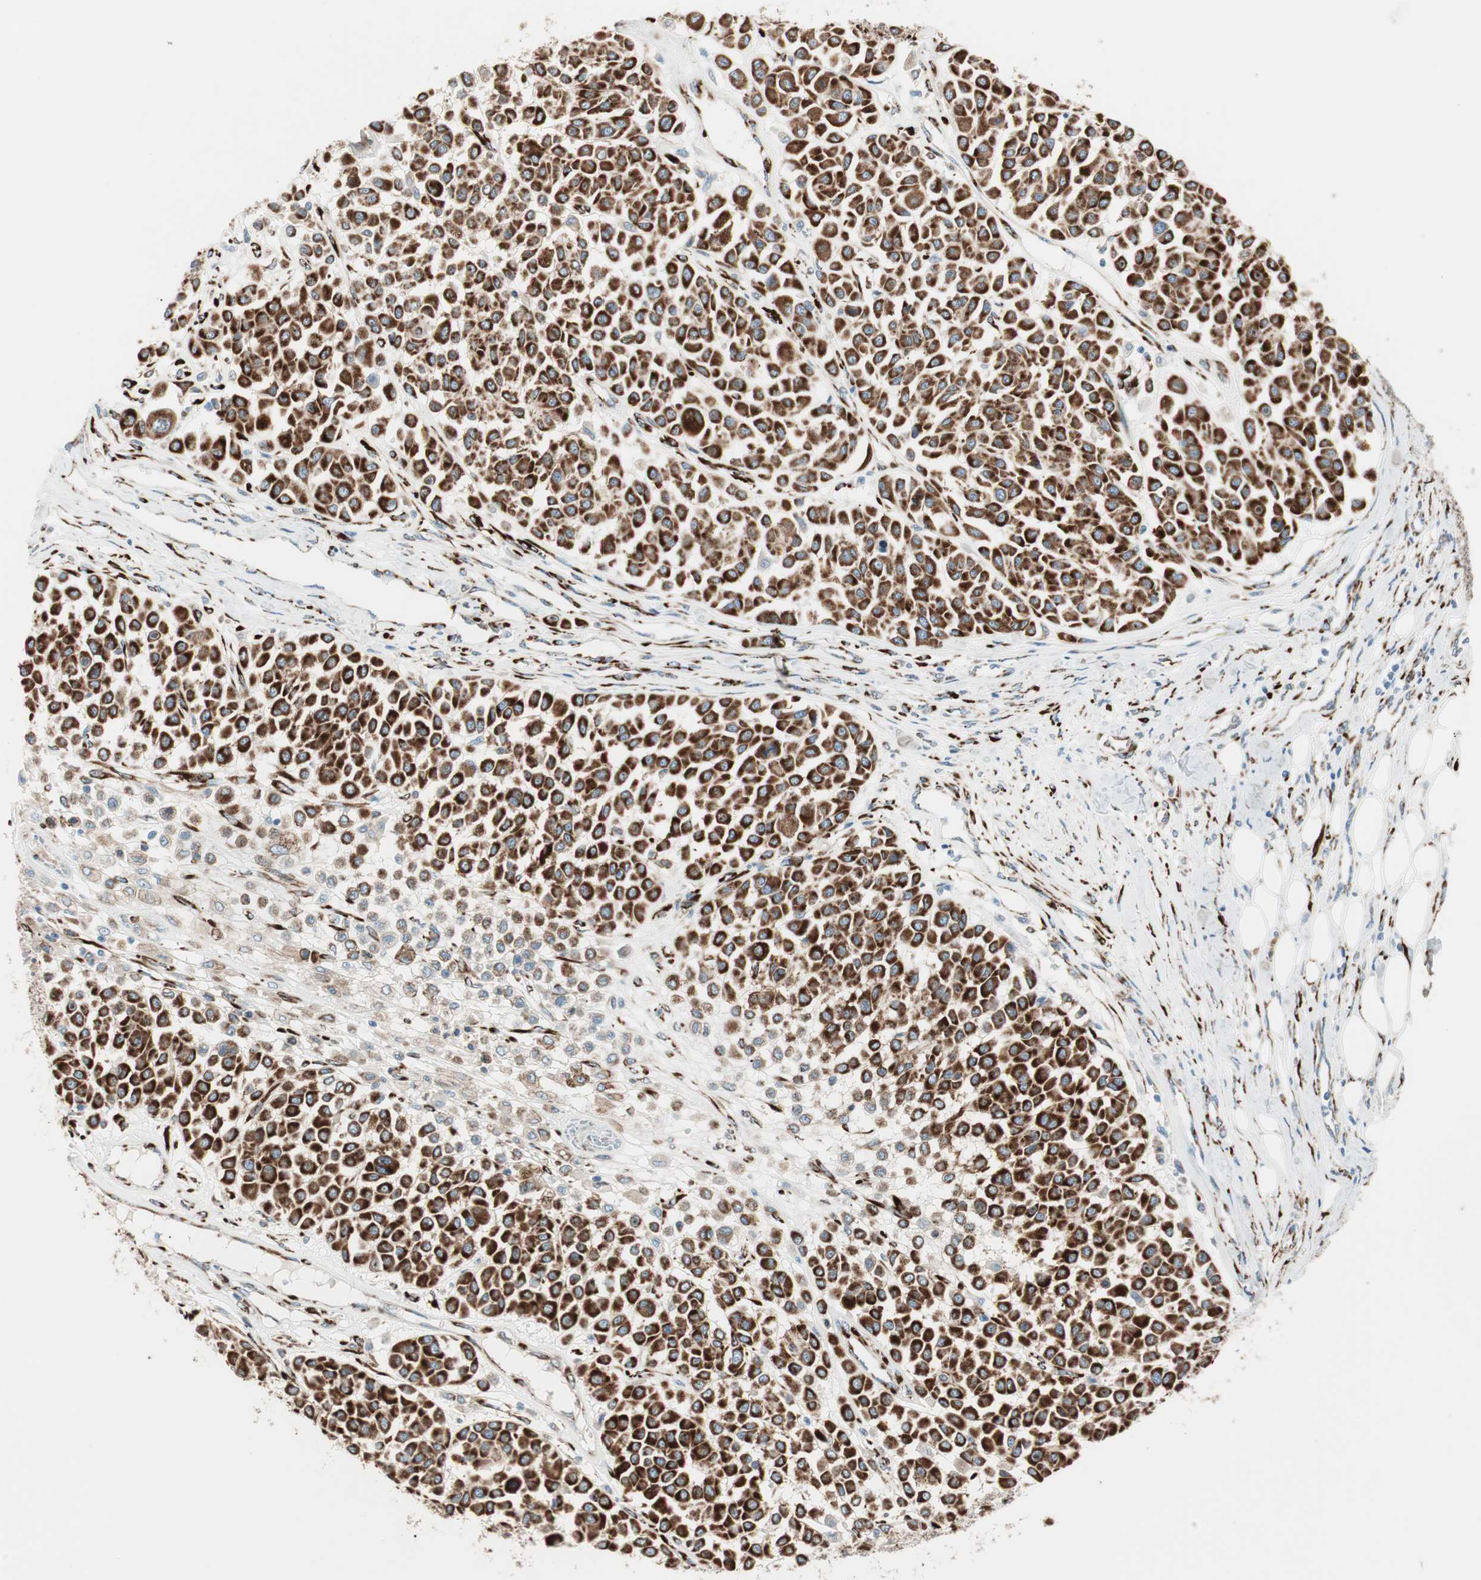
{"staining": {"intensity": "strong", "quantity": ">75%", "location": "cytoplasmic/membranous"}, "tissue": "melanoma", "cell_type": "Tumor cells", "image_type": "cancer", "snomed": [{"axis": "morphology", "description": "Malignant melanoma, Metastatic site"}, {"axis": "topography", "description": "Soft tissue"}], "caption": "This is an image of immunohistochemistry (IHC) staining of malignant melanoma (metastatic site), which shows strong positivity in the cytoplasmic/membranous of tumor cells.", "gene": "P4HTM", "patient": {"sex": "male", "age": 41}}